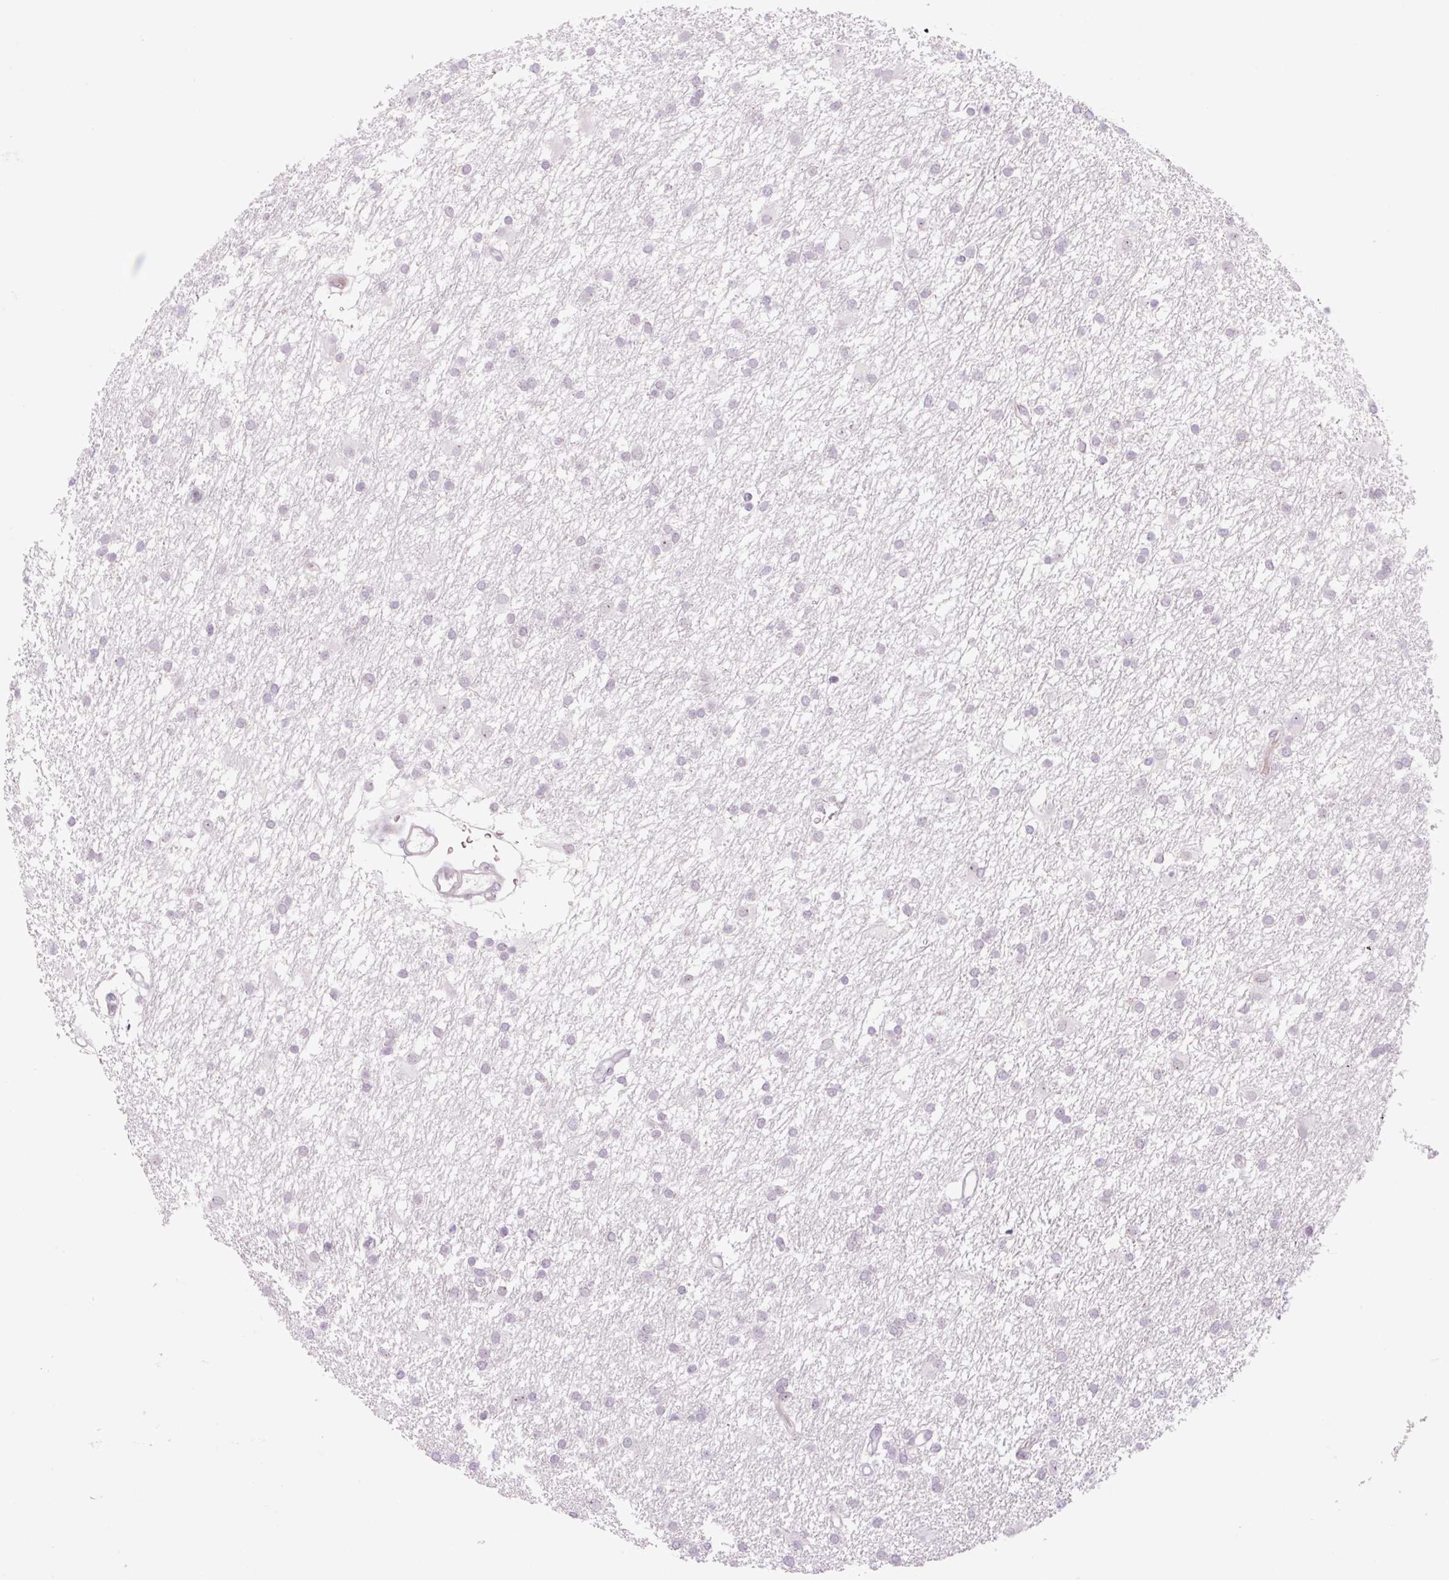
{"staining": {"intensity": "negative", "quantity": "none", "location": "none"}, "tissue": "glioma", "cell_type": "Tumor cells", "image_type": "cancer", "snomed": [{"axis": "morphology", "description": "Glioma, malignant, High grade"}, {"axis": "topography", "description": "Brain"}], "caption": "Immunohistochemistry histopathology image of neoplastic tissue: human high-grade glioma (malignant) stained with DAB (3,3'-diaminobenzidine) reveals no significant protein expression in tumor cells.", "gene": "ZNF417", "patient": {"sex": "male", "age": 77}}